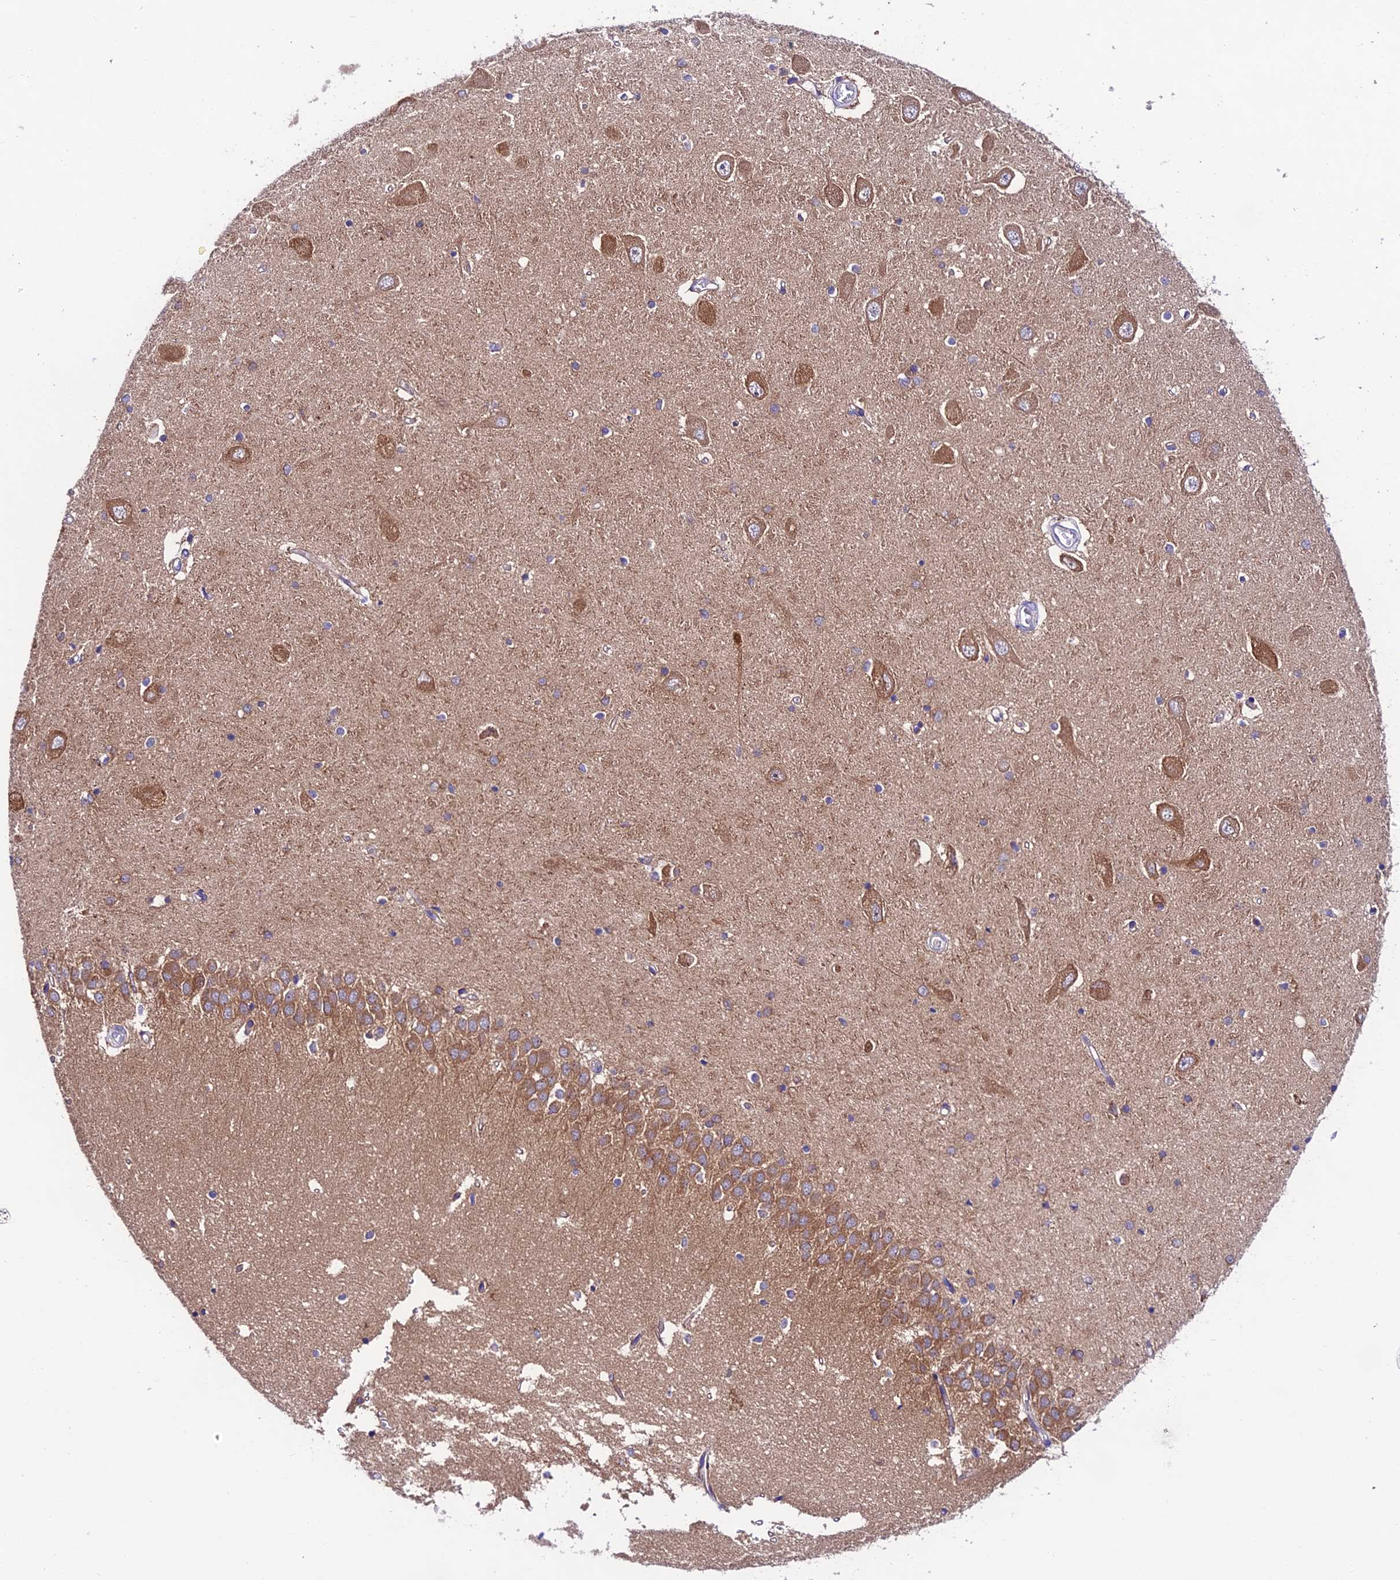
{"staining": {"intensity": "moderate", "quantity": "<25%", "location": "cytoplasmic/membranous"}, "tissue": "hippocampus", "cell_type": "Glial cells", "image_type": "normal", "snomed": [{"axis": "morphology", "description": "Normal tissue, NOS"}, {"axis": "topography", "description": "Hippocampus"}], "caption": "Glial cells display low levels of moderate cytoplasmic/membranous positivity in about <25% of cells in normal hippocampus.", "gene": "LACTB2", "patient": {"sex": "male", "age": 45}}